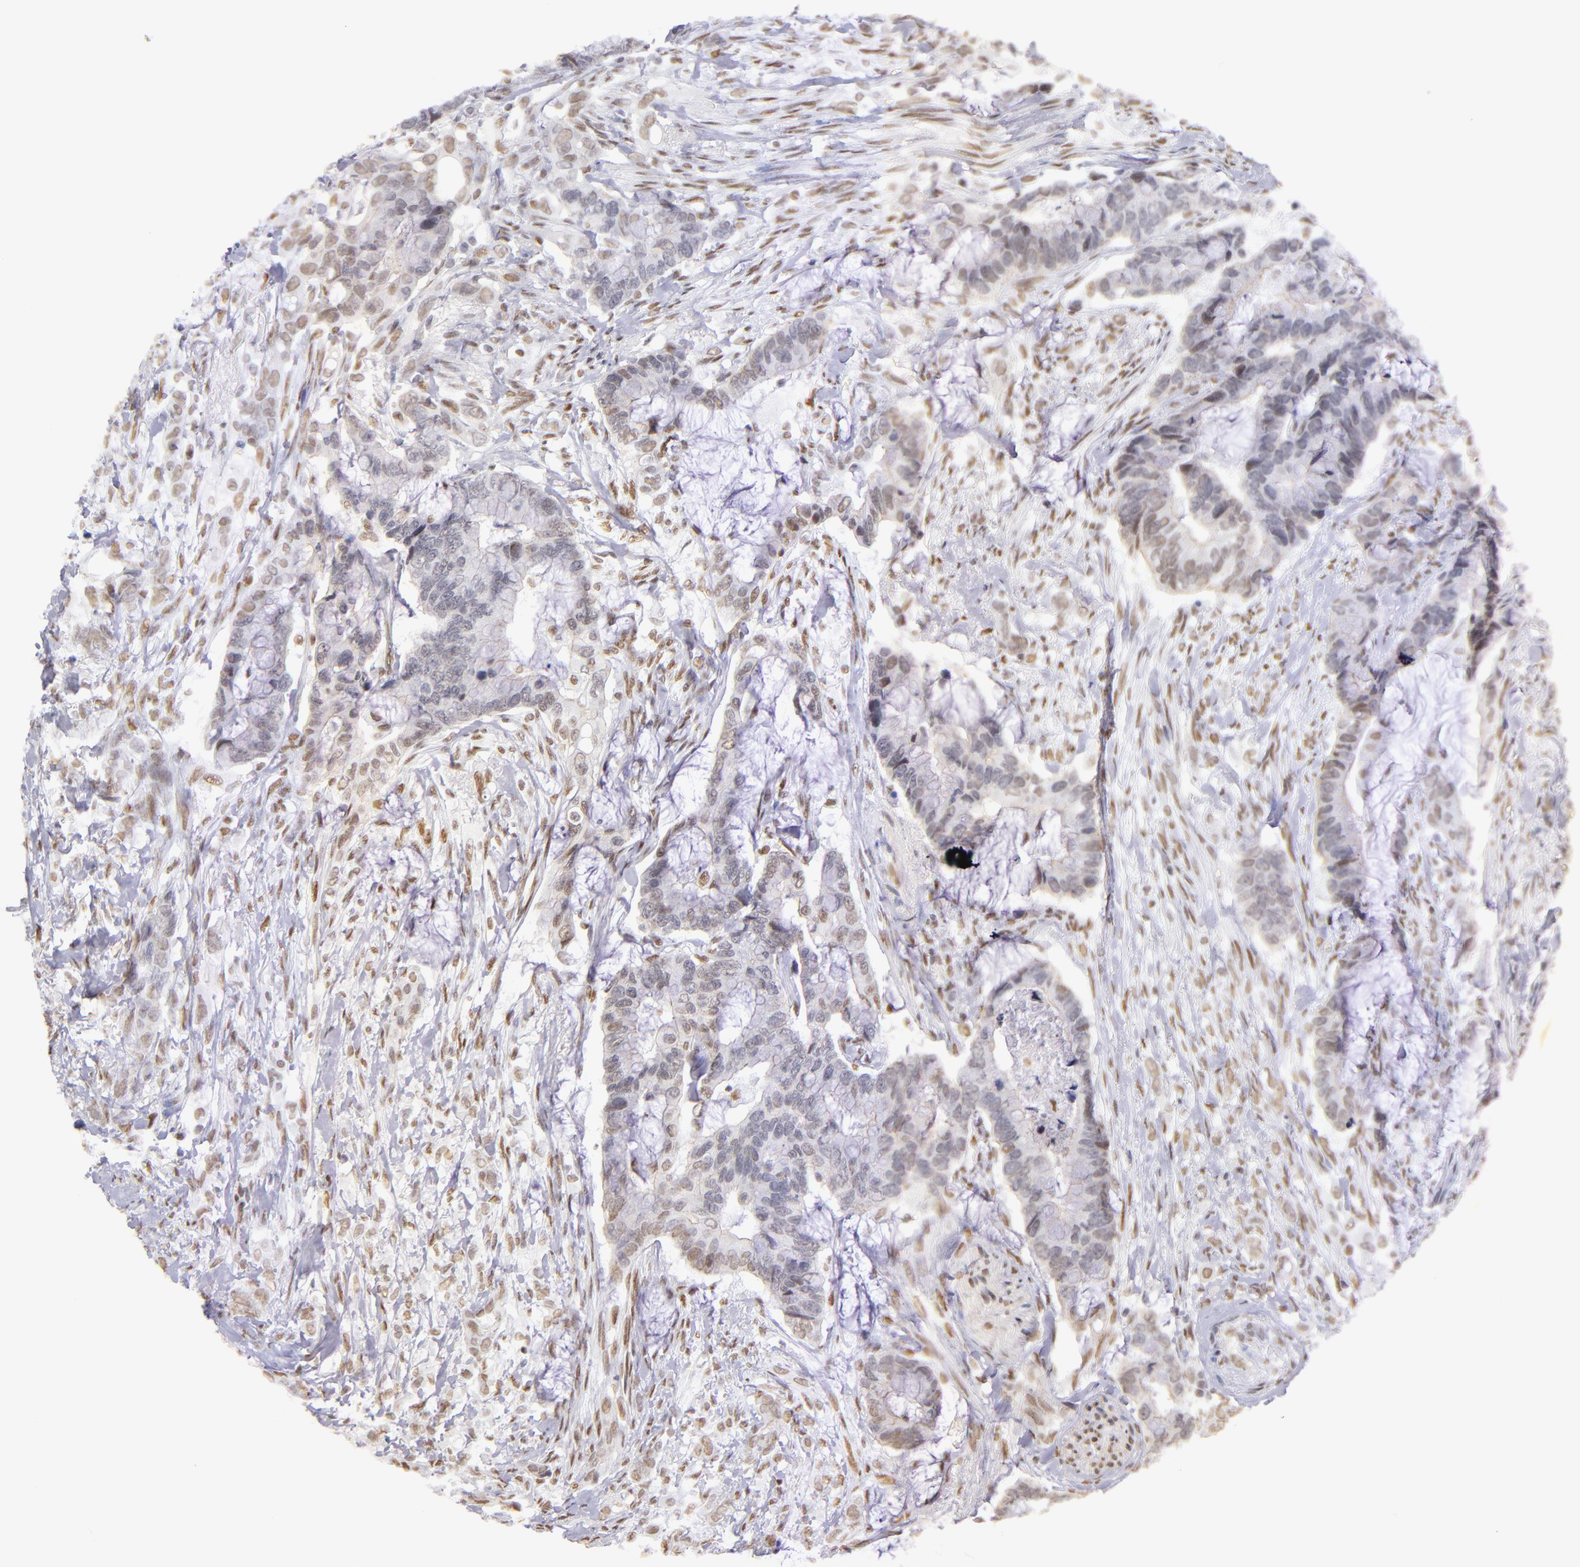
{"staining": {"intensity": "weak", "quantity": "<25%", "location": "nuclear"}, "tissue": "colorectal cancer", "cell_type": "Tumor cells", "image_type": "cancer", "snomed": [{"axis": "morphology", "description": "Adenocarcinoma, NOS"}, {"axis": "topography", "description": "Rectum"}], "caption": "Colorectal cancer was stained to show a protein in brown. There is no significant positivity in tumor cells.", "gene": "NCOR2", "patient": {"sex": "female", "age": 59}}